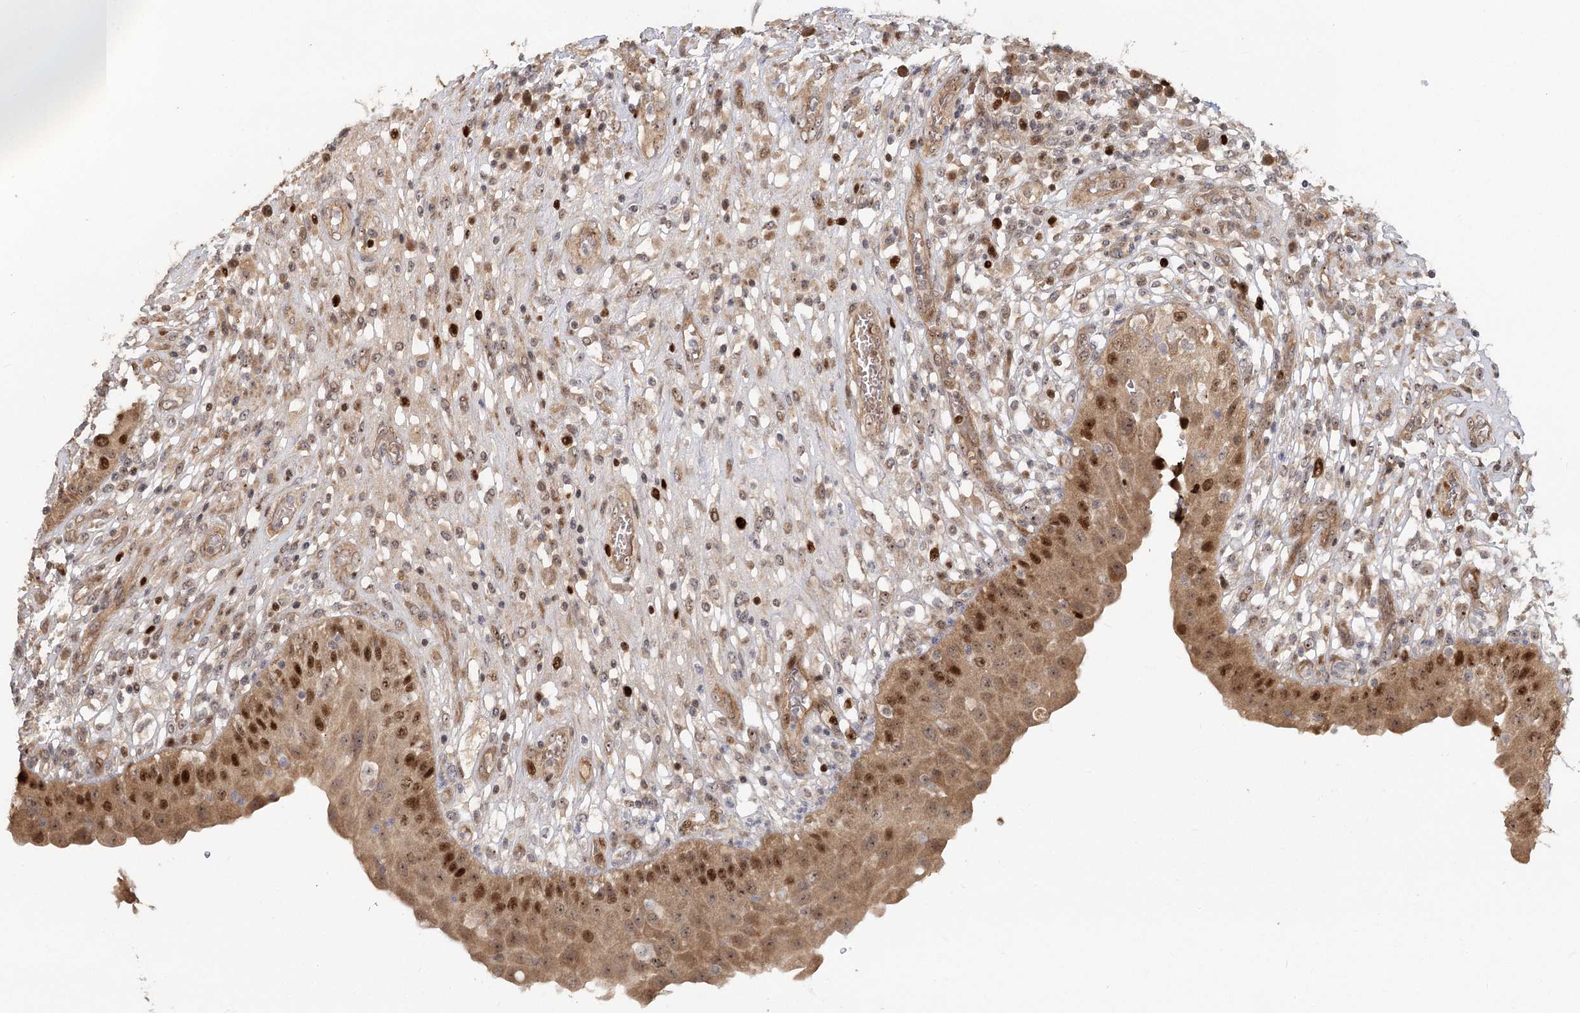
{"staining": {"intensity": "moderate", "quantity": ">75%", "location": "cytoplasmic/membranous,nuclear"}, "tissue": "urinary bladder", "cell_type": "Urothelial cells", "image_type": "normal", "snomed": [{"axis": "morphology", "description": "Normal tissue, NOS"}, {"axis": "topography", "description": "Urinary bladder"}], "caption": "Urothelial cells reveal medium levels of moderate cytoplasmic/membranous,nuclear staining in about >75% of cells in benign urinary bladder. Using DAB (brown) and hematoxylin (blue) stains, captured at high magnification using brightfield microscopy.", "gene": "PIK3C2A", "patient": {"sex": "female", "age": 62}}